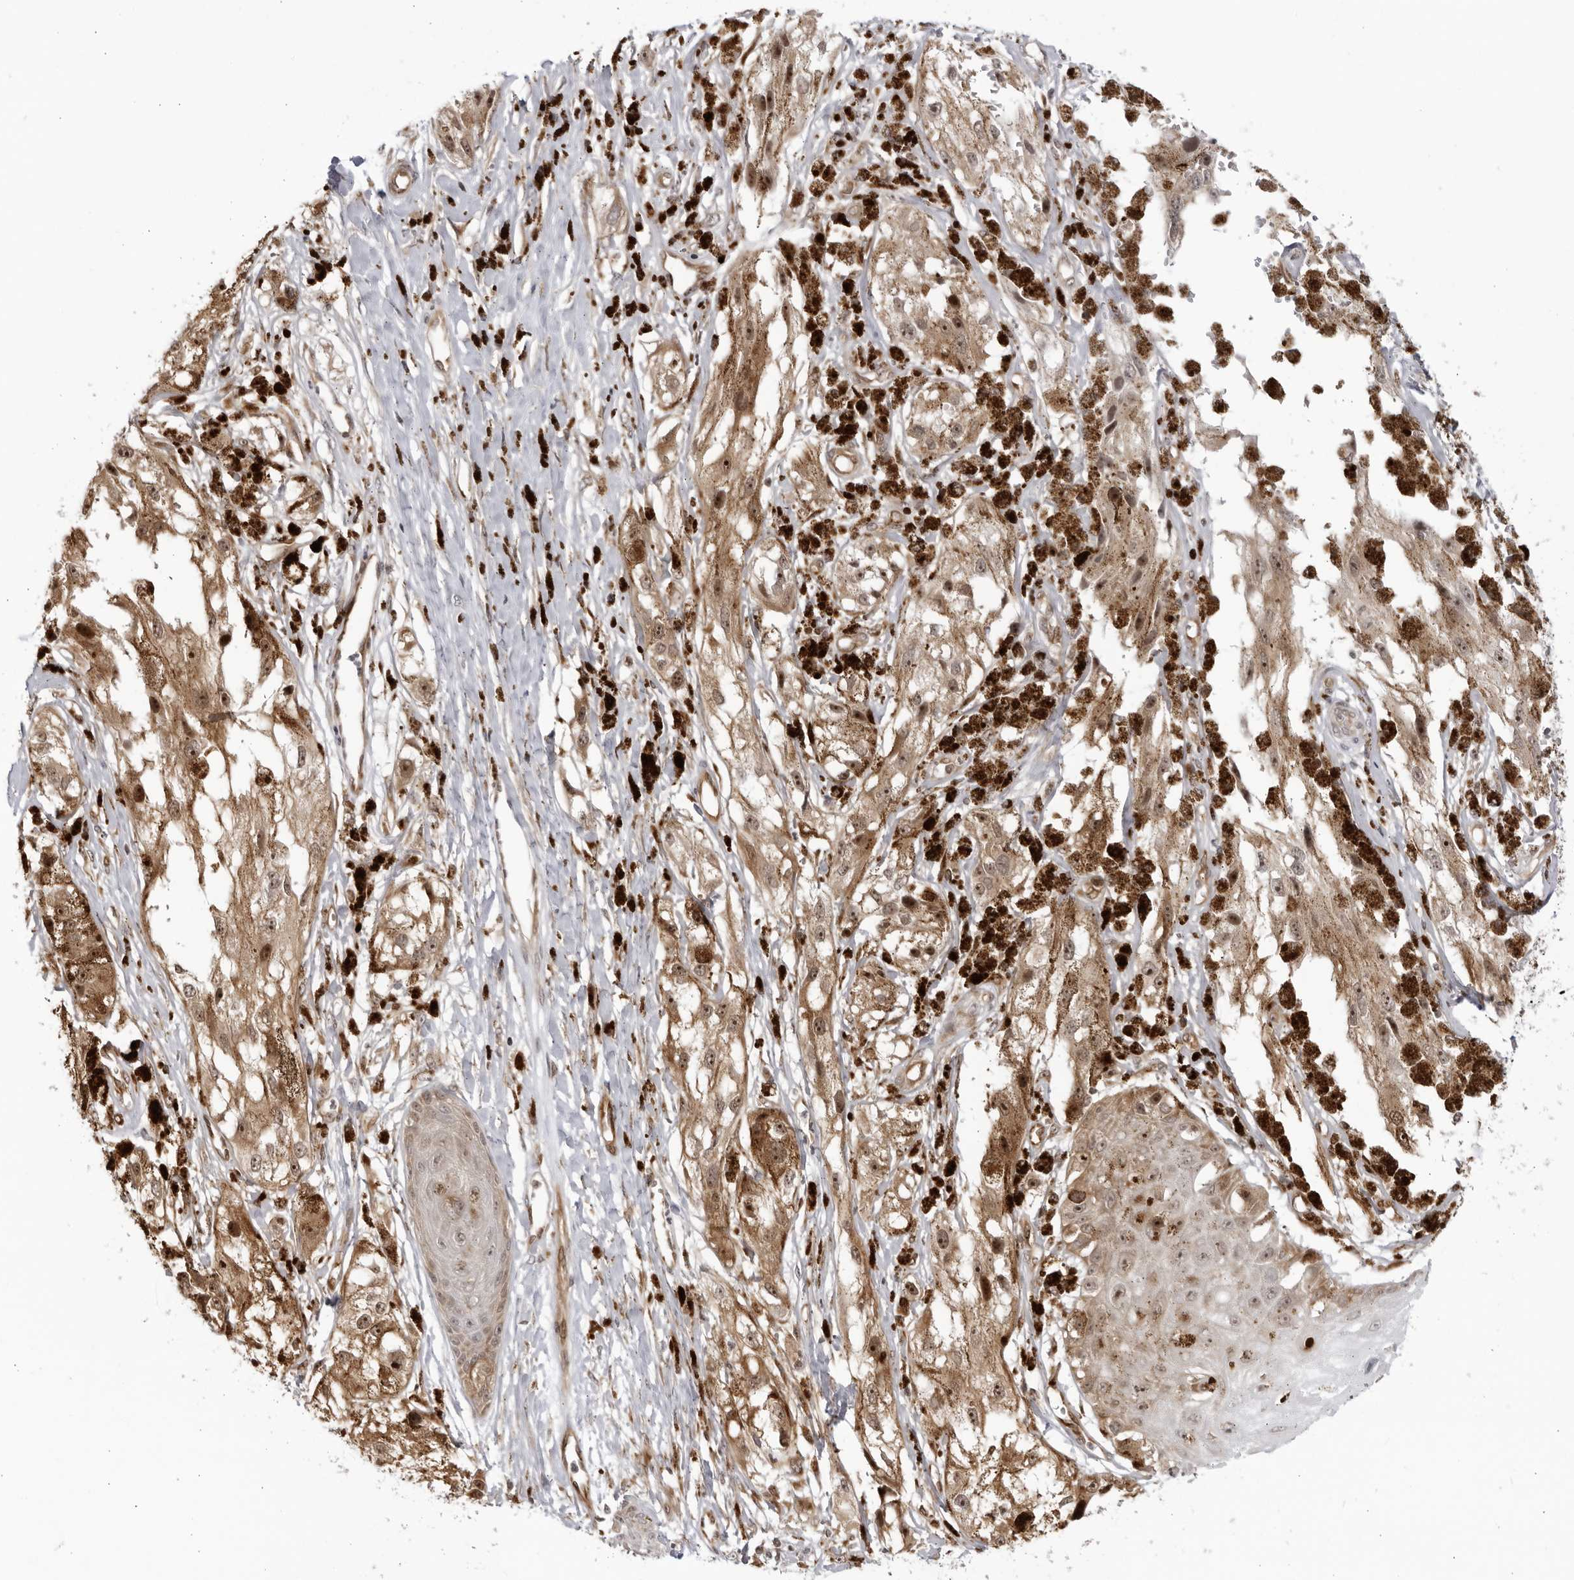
{"staining": {"intensity": "moderate", "quantity": ">75%", "location": "cytoplasmic/membranous,nuclear"}, "tissue": "melanoma", "cell_type": "Tumor cells", "image_type": "cancer", "snomed": [{"axis": "morphology", "description": "Malignant melanoma, NOS"}, {"axis": "topography", "description": "Skin"}], "caption": "Malignant melanoma stained with immunohistochemistry (IHC) exhibits moderate cytoplasmic/membranous and nuclear staining in about >75% of tumor cells. The staining was performed using DAB, with brown indicating positive protein expression. Nuclei are stained blue with hematoxylin.", "gene": "CNBD1", "patient": {"sex": "male", "age": 88}}